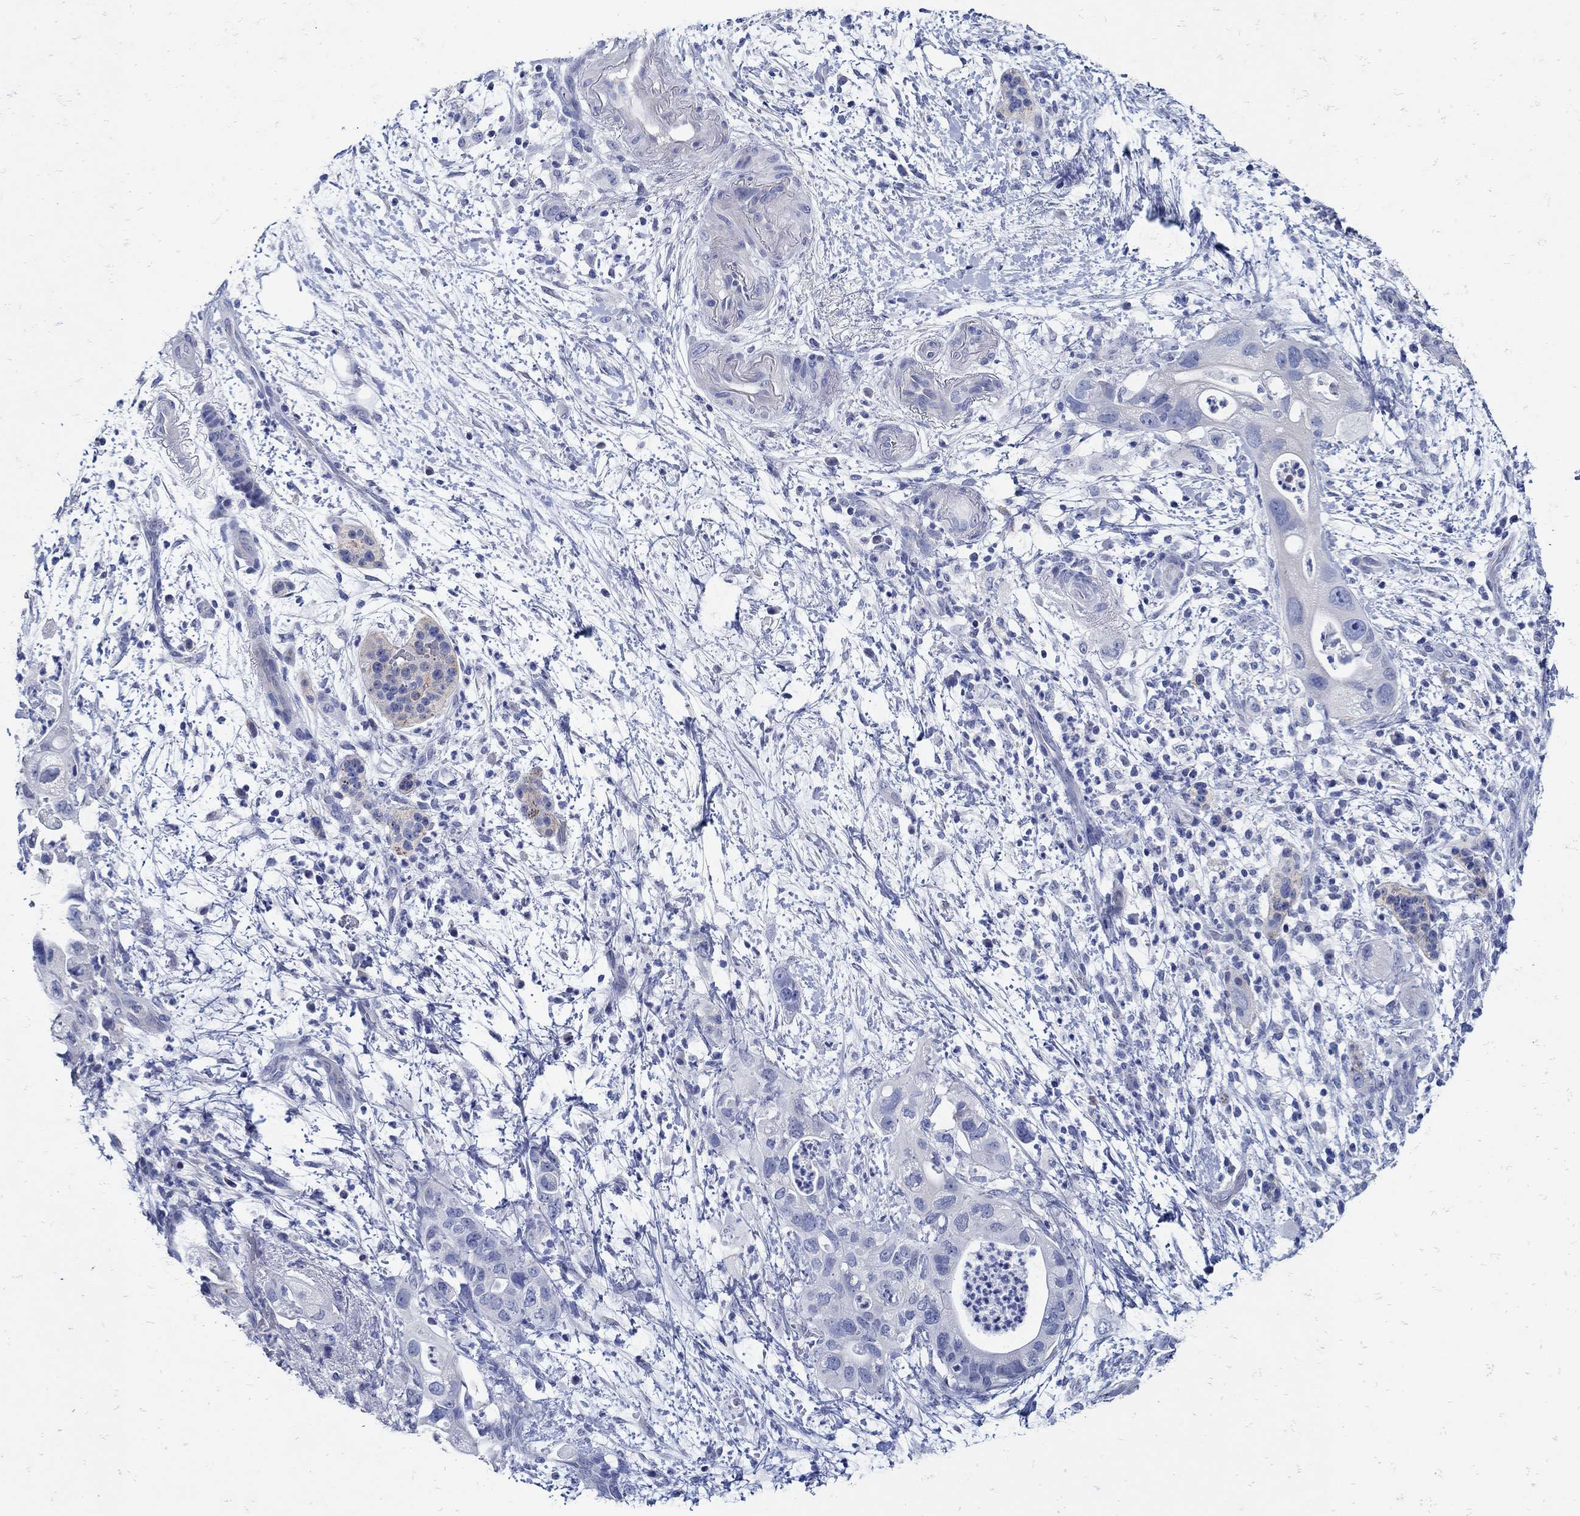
{"staining": {"intensity": "negative", "quantity": "none", "location": "none"}, "tissue": "pancreatic cancer", "cell_type": "Tumor cells", "image_type": "cancer", "snomed": [{"axis": "morphology", "description": "Adenocarcinoma, NOS"}, {"axis": "topography", "description": "Pancreas"}], "caption": "IHC photomicrograph of neoplastic tissue: human pancreatic adenocarcinoma stained with DAB shows no significant protein staining in tumor cells.", "gene": "NOS1", "patient": {"sex": "female", "age": 72}}